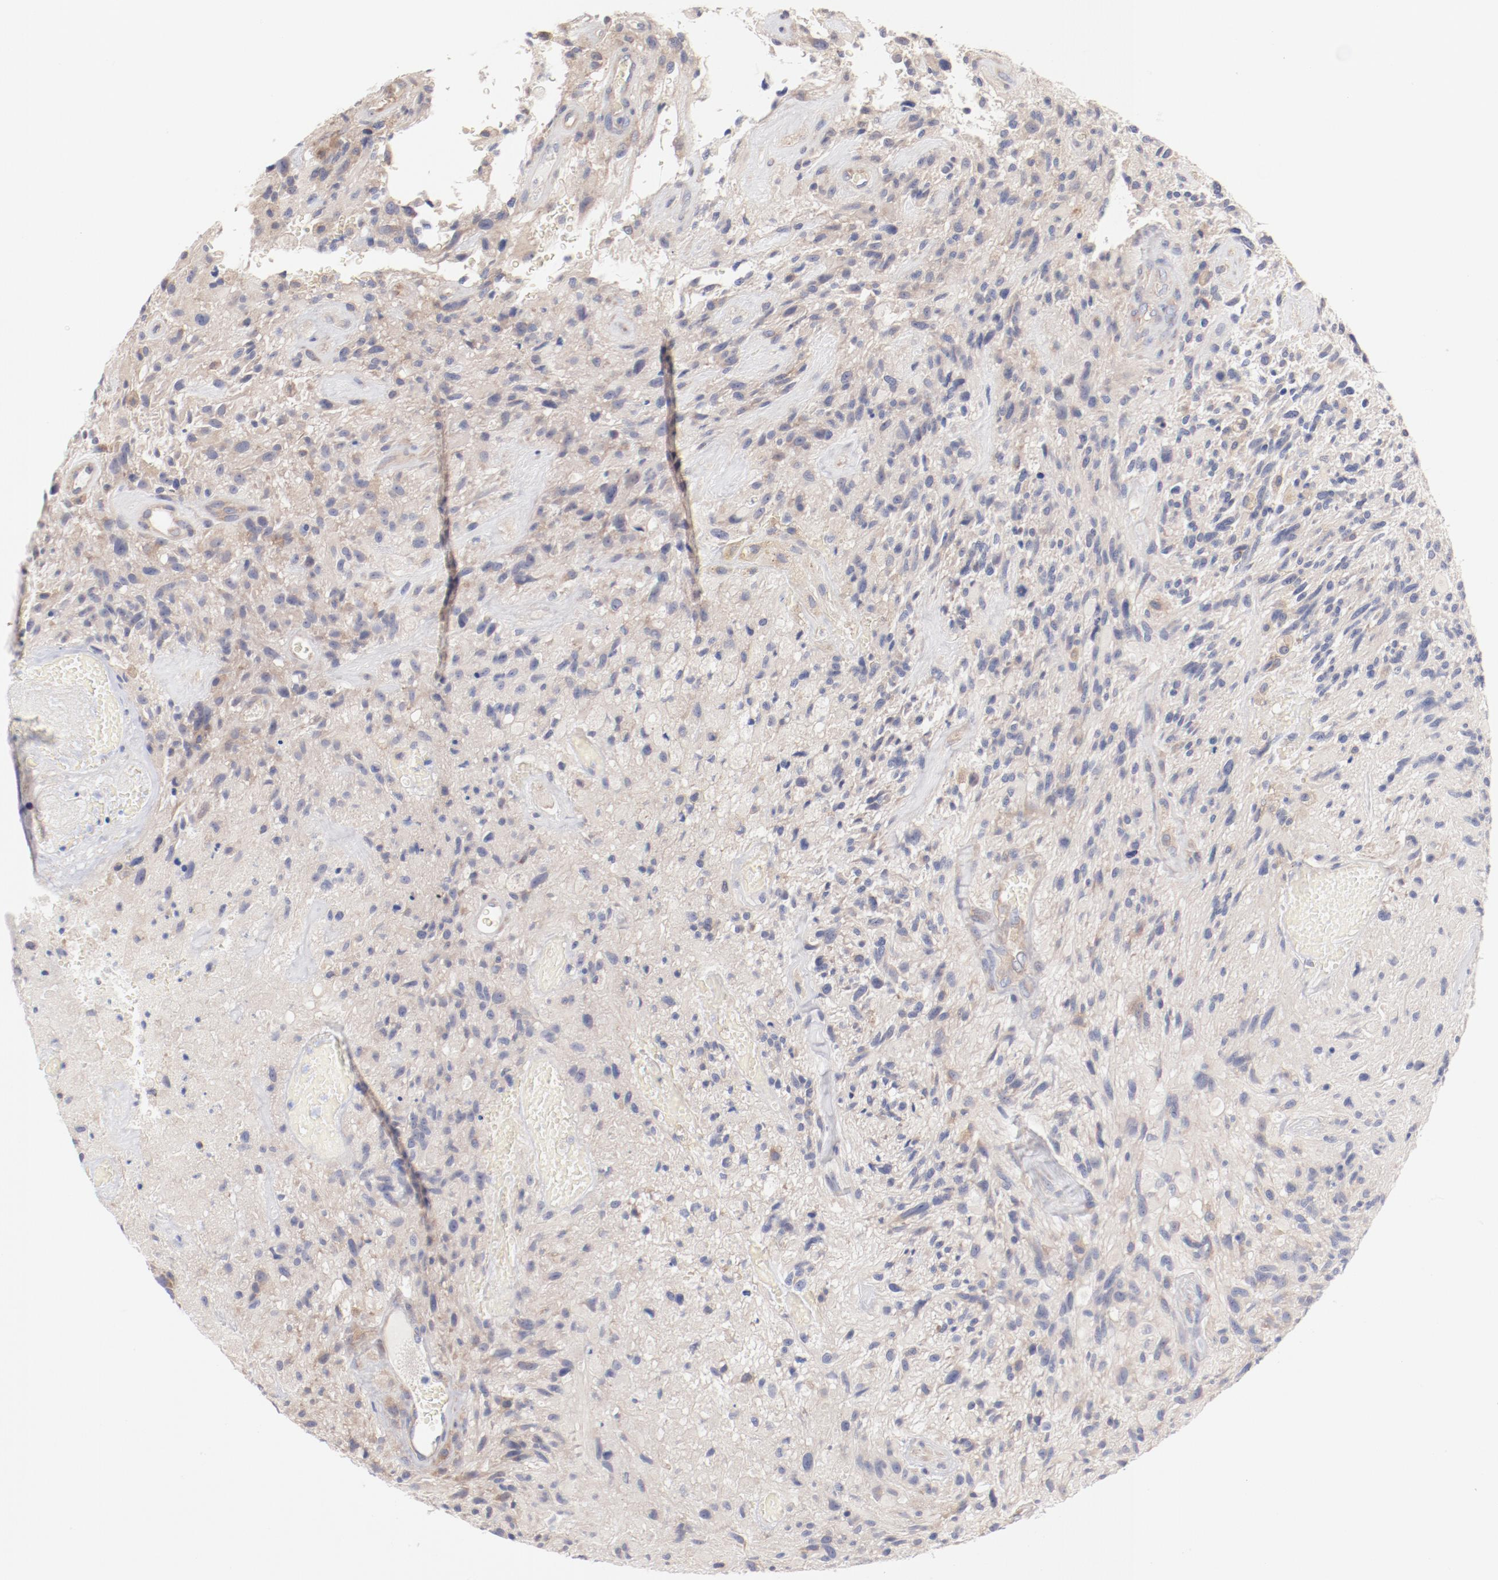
{"staining": {"intensity": "negative", "quantity": "none", "location": "none"}, "tissue": "glioma", "cell_type": "Tumor cells", "image_type": "cancer", "snomed": [{"axis": "morphology", "description": "Normal tissue, NOS"}, {"axis": "morphology", "description": "Glioma, malignant, High grade"}, {"axis": "topography", "description": "Cerebral cortex"}], "caption": "IHC of glioma displays no expression in tumor cells. Nuclei are stained in blue.", "gene": "SETD3", "patient": {"sex": "male", "age": 75}}